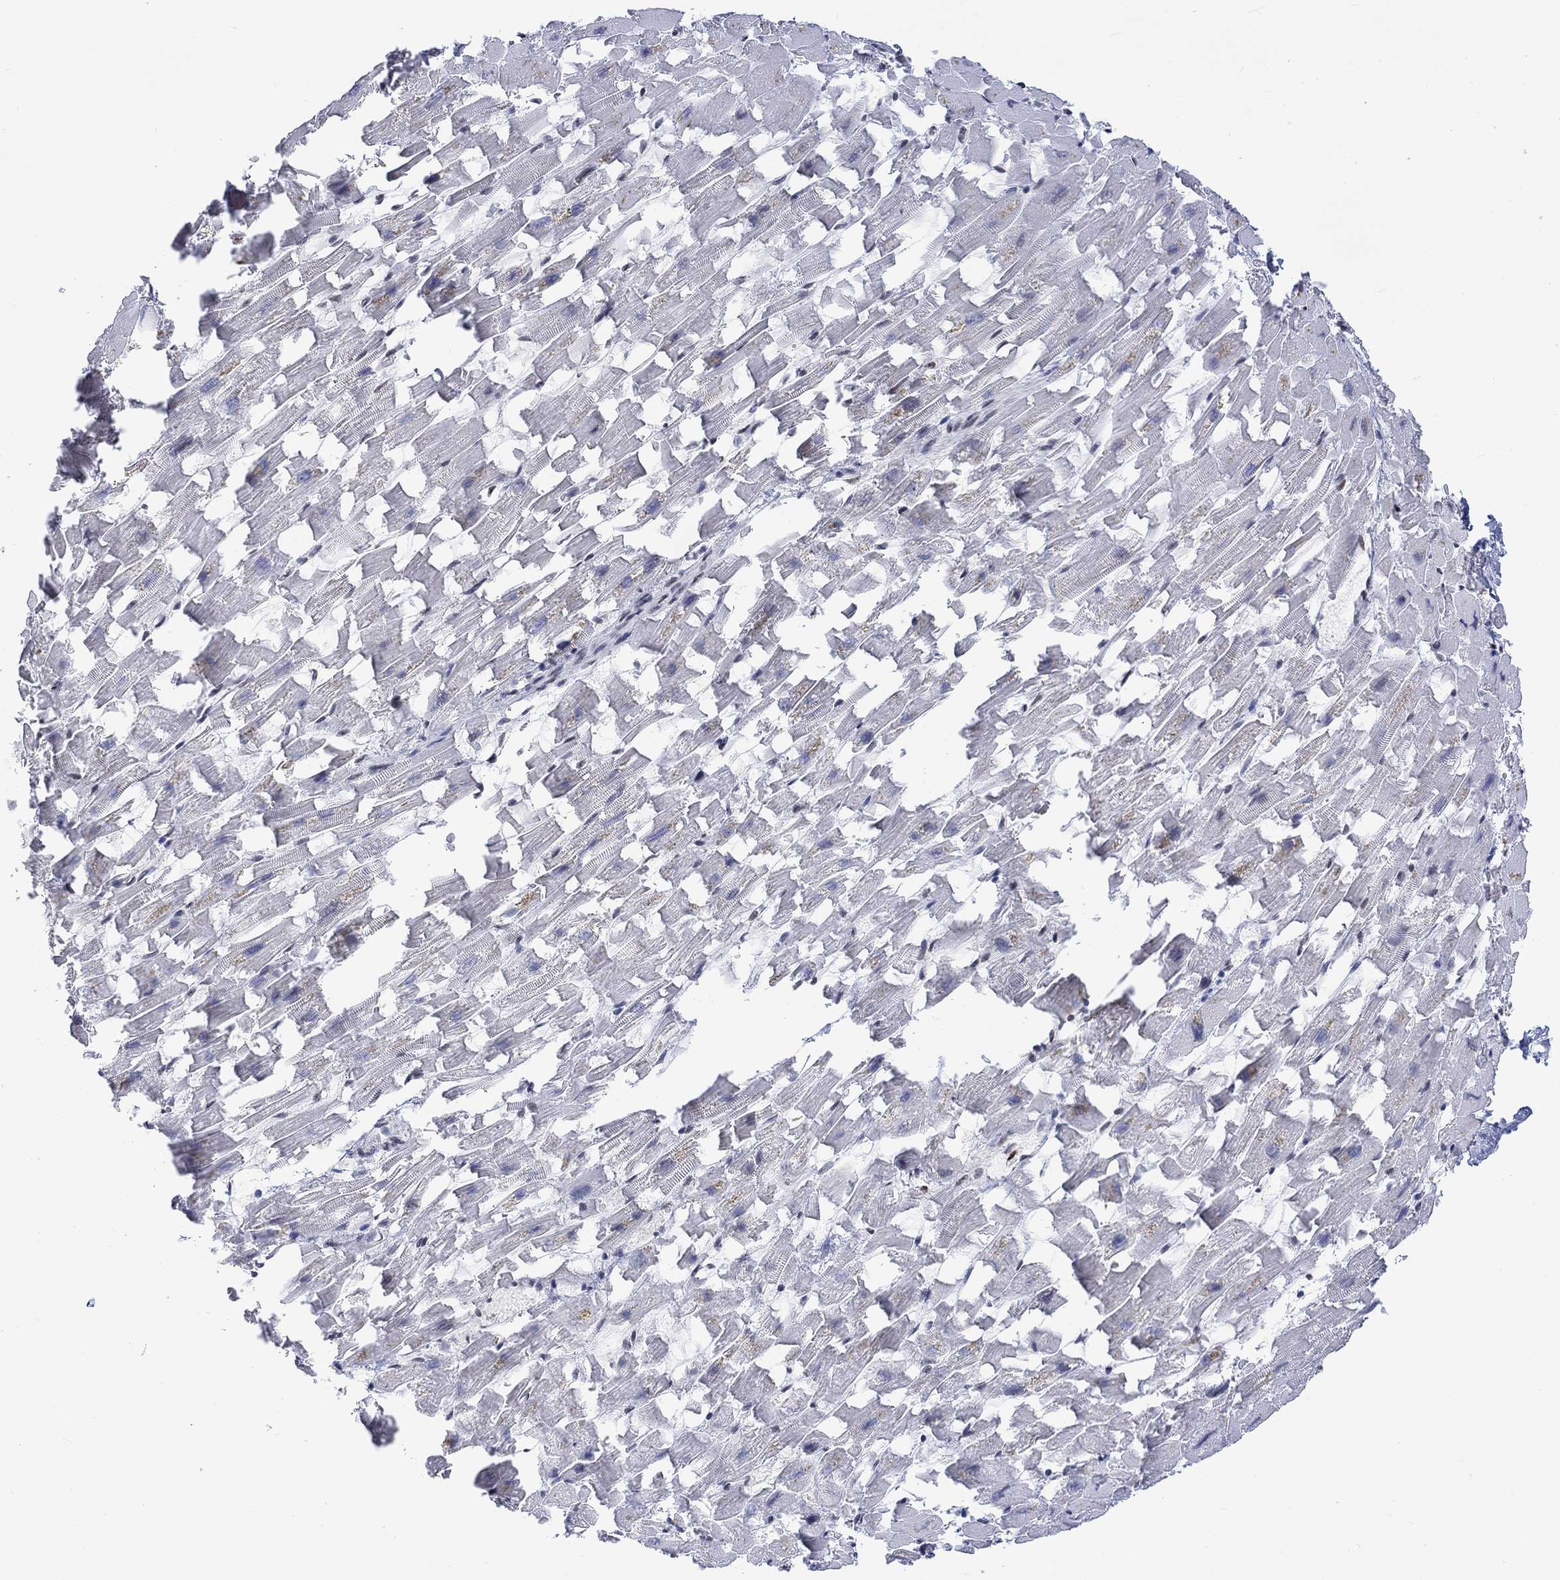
{"staining": {"intensity": "negative", "quantity": "none", "location": "none"}, "tissue": "heart muscle", "cell_type": "Cardiomyocytes", "image_type": "normal", "snomed": [{"axis": "morphology", "description": "Normal tissue, NOS"}, {"axis": "topography", "description": "Heart"}], "caption": "A high-resolution image shows immunohistochemistry staining of normal heart muscle, which demonstrates no significant staining in cardiomyocytes.", "gene": "DCX", "patient": {"sex": "female", "age": 64}}